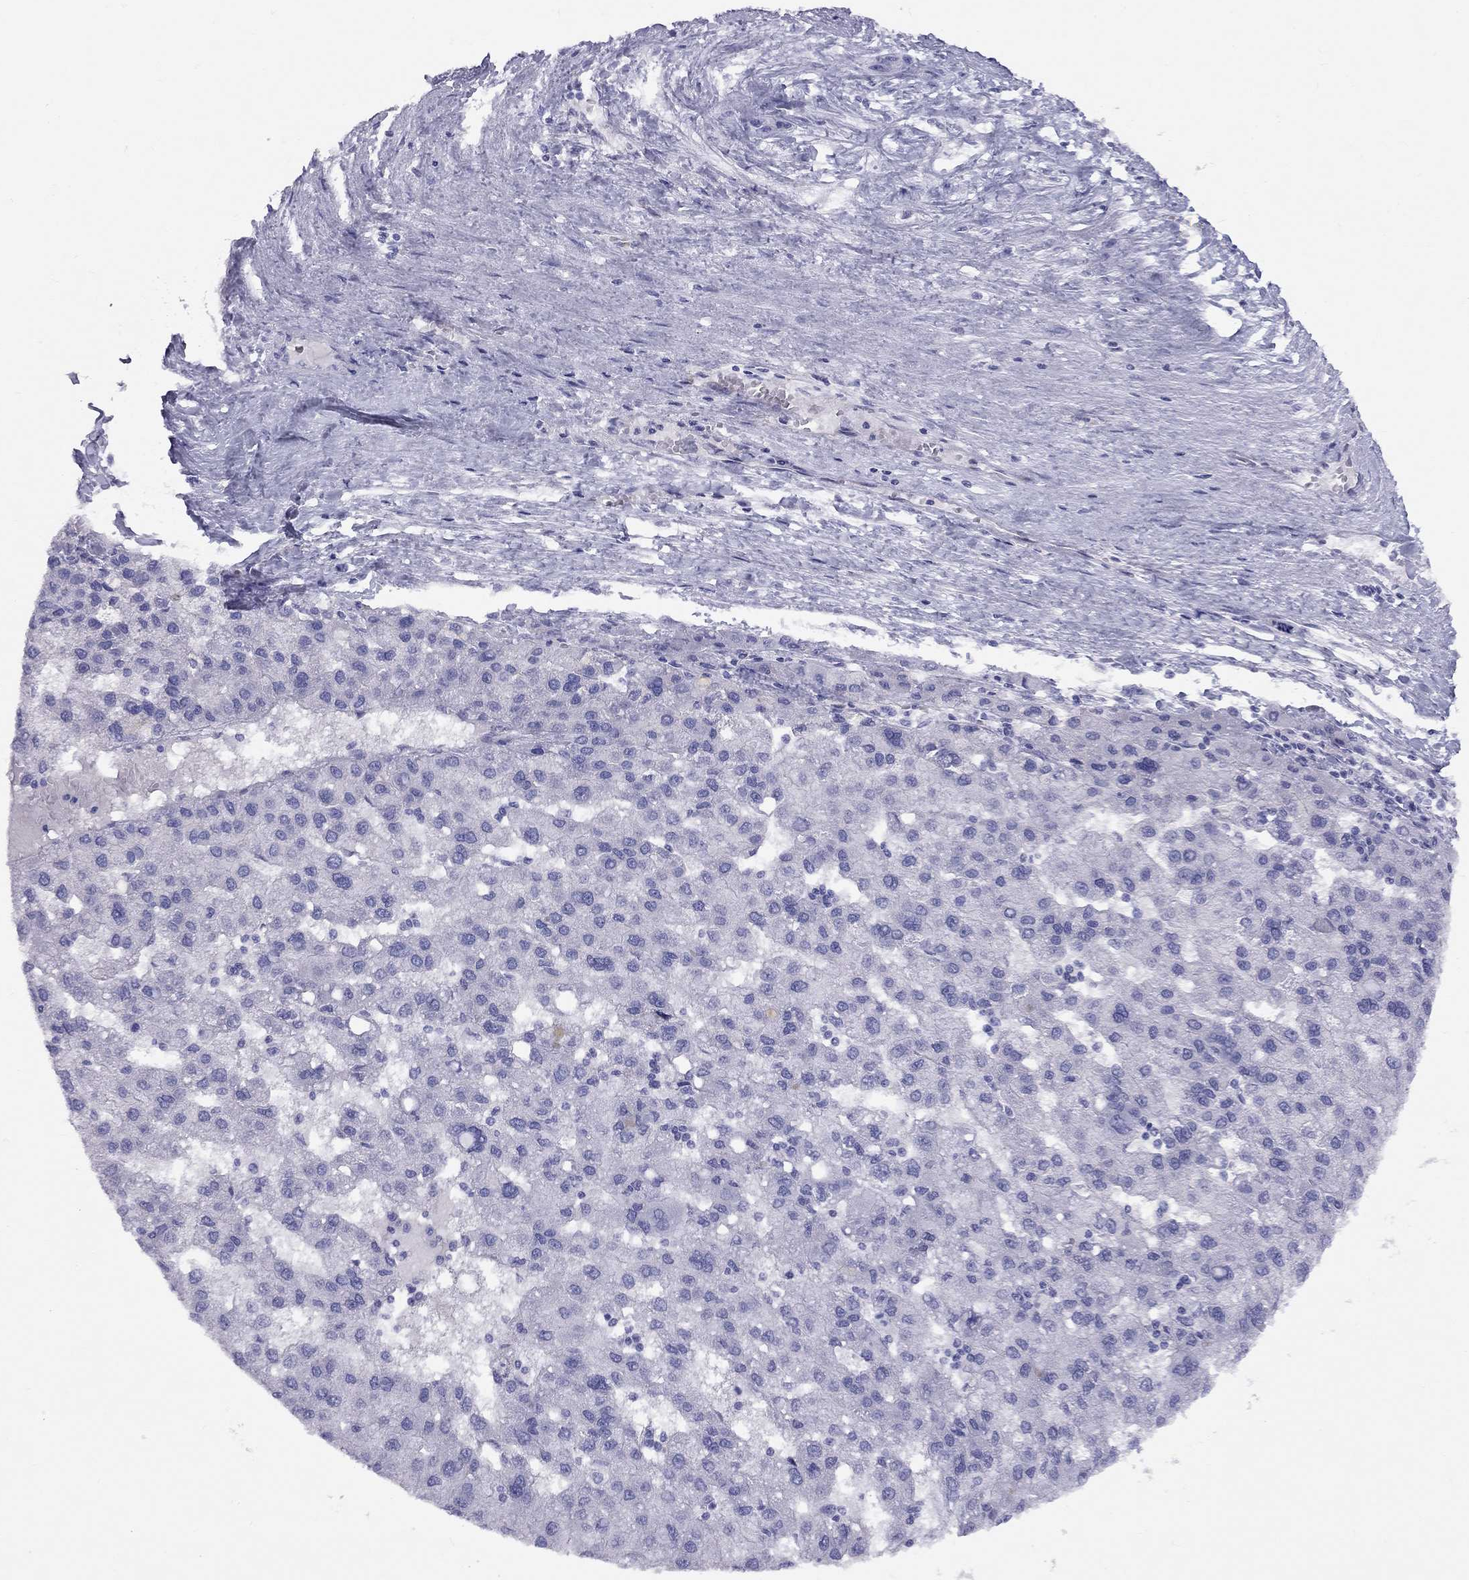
{"staining": {"intensity": "negative", "quantity": "none", "location": "none"}, "tissue": "liver cancer", "cell_type": "Tumor cells", "image_type": "cancer", "snomed": [{"axis": "morphology", "description": "Carcinoma, Hepatocellular, NOS"}, {"axis": "topography", "description": "Liver"}], "caption": "Tumor cells show no significant protein positivity in hepatocellular carcinoma (liver). (DAB immunohistochemistry visualized using brightfield microscopy, high magnification).", "gene": "FSCN3", "patient": {"sex": "female", "age": 82}}